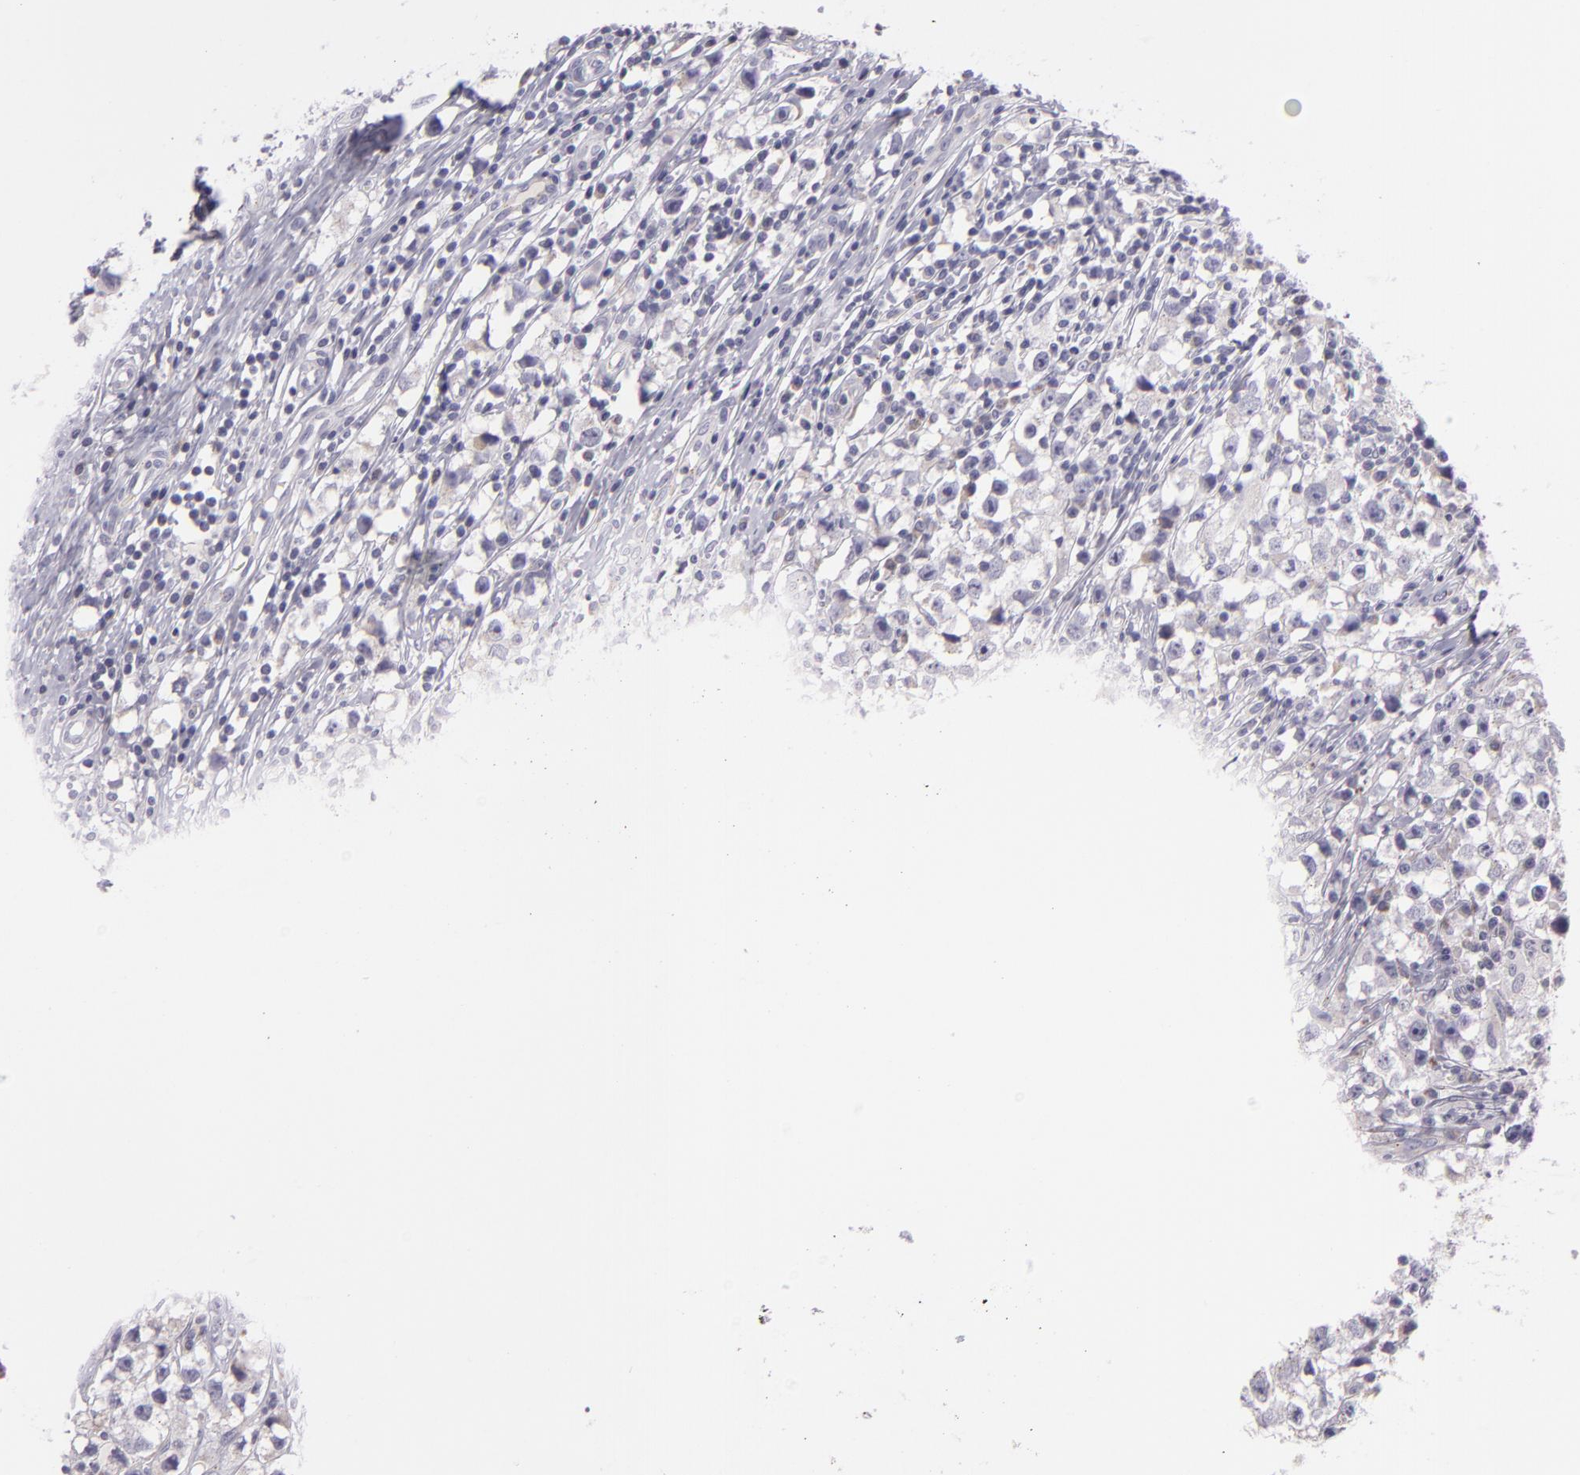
{"staining": {"intensity": "negative", "quantity": "none", "location": "none"}, "tissue": "testis cancer", "cell_type": "Tumor cells", "image_type": "cancer", "snomed": [{"axis": "morphology", "description": "Seminoma, NOS"}, {"axis": "topography", "description": "Testis"}], "caption": "Immunohistochemical staining of testis cancer (seminoma) demonstrates no significant positivity in tumor cells.", "gene": "CILK1", "patient": {"sex": "male", "age": 35}}